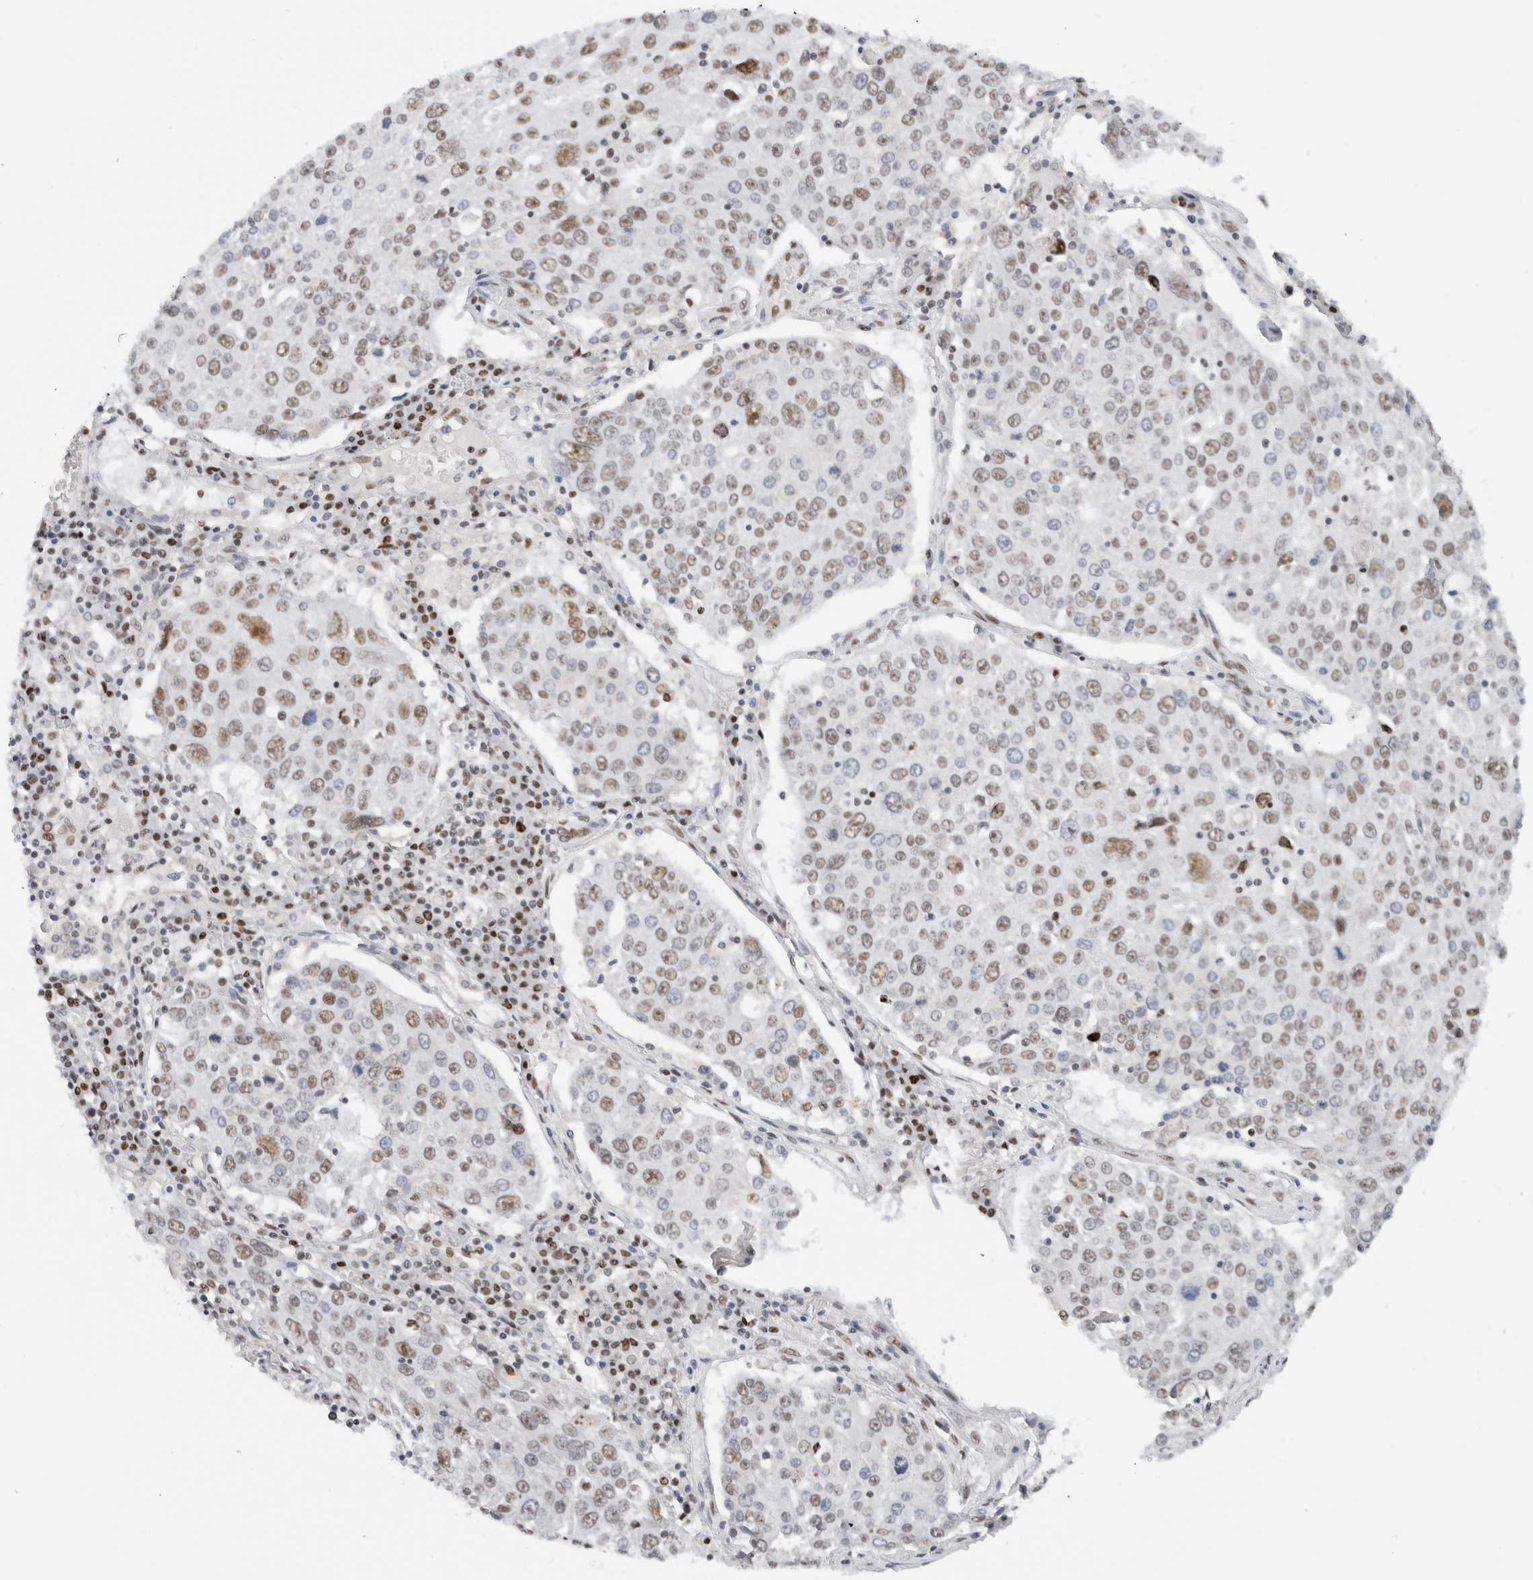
{"staining": {"intensity": "moderate", "quantity": ">75%", "location": "nuclear"}, "tissue": "lung cancer", "cell_type": "Tumor cells", "image_type": "cancer", "snomed": [{"axis": "morphology", "description": "Squamous cell carcinoma, NOS"}, {"axis": "topography", "description": "Lung"}], "caption": "The photomicrograph shows staining of squamous cell carcinoma (lung), revealing moderate nuclear protein positivity (brown color) within tumor cells.", "gene": "COPS7A", "patient": {"sex": "male", "age": 65}}